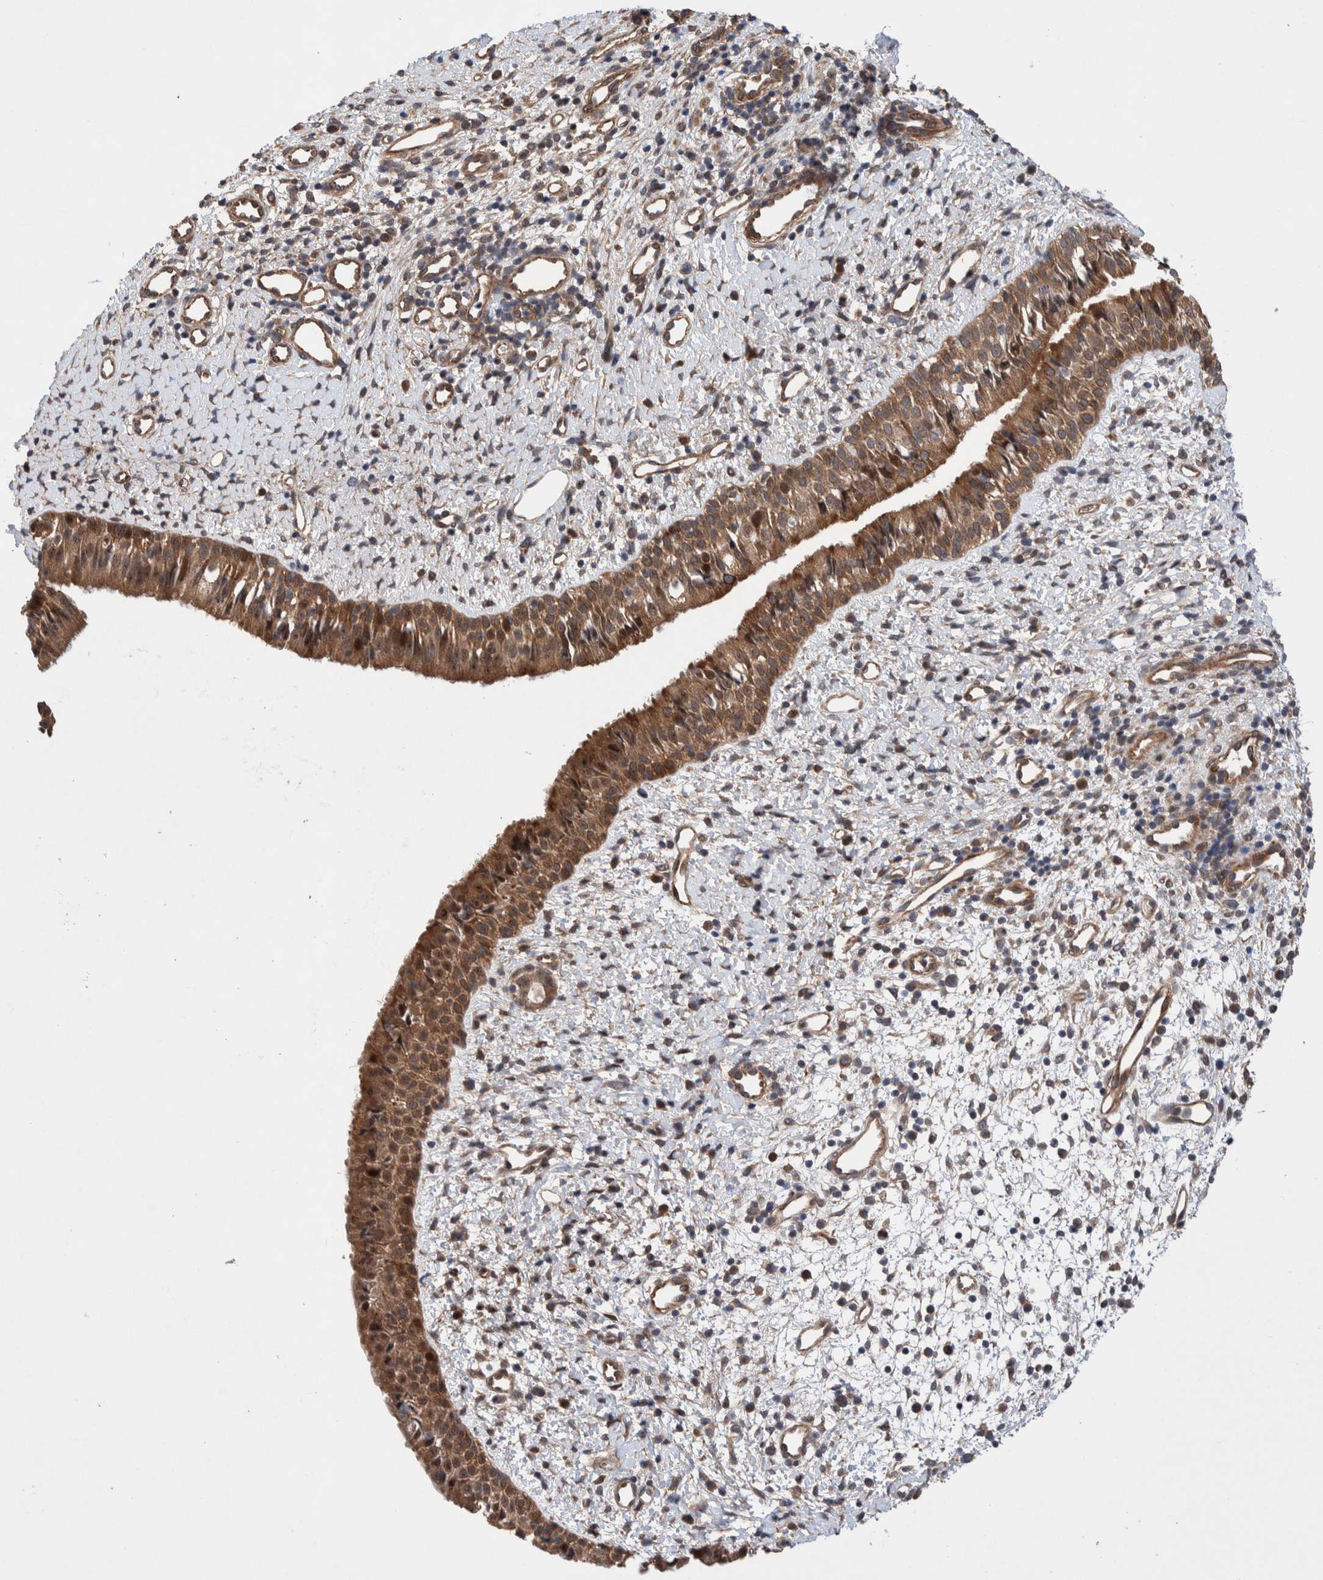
{"staining": {"intensity": "moderate", "quantity": ">75%", "location": "cytoplasmic/membranous"}, "tissue": "nasopharynx", "cell_type": "Respiratory epithelial cells", "image_type": "normal", "snomed": [{"axis": "morphology", "description": "Normal tissue, NOS"}, {"axis": "topography", "description": "Nasopharynx"}], "caption": "IHC photomicrograph of benign nasopharynx stained for a protein (brown), which shows medium levels of moderate cytoplasmic/membranous positivity in about >75% of respiratory epithelial cells.", "gene": "PIK3R6", "patient": {"sex": "male", "age": 22}}